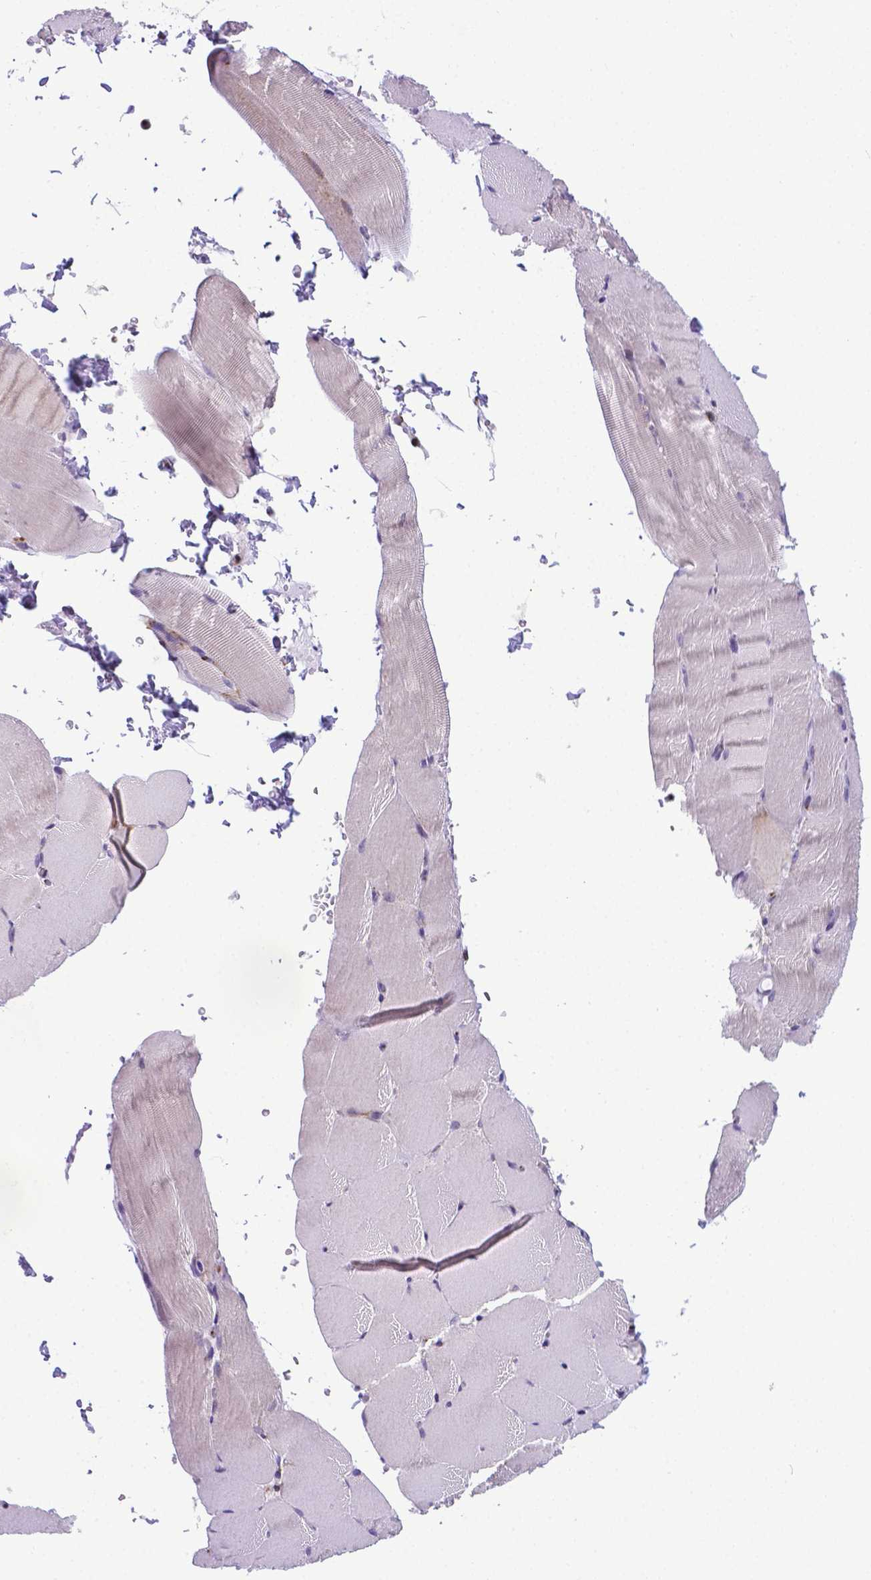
{"staining": {"intensity": "moderate", "quantity": "<25%", "location": "cytoplasmic/membranous"}, "tissue": "skeletal muscle", "cell_type": "Myocytes", "image_type": "normal", "snomed": [{"axis": "morphology", "description": "Normal tissue, NOS"}, {"axis": "topography", "description": "Skeletal muscle"}], "caption": "Immunohistochemical staining of unremarkable skeletal muscle reveals <25% levels of moderate cytoplasmic/membranous protein positivity in approximately <25% of myocytes. The staining is performed using DAB brown chromogen to label protein expression. The nuclei are counter-stained blue using hematoxylin.", "gene": "MRPL10", "patient": {"sex": "female", "age": 37}}